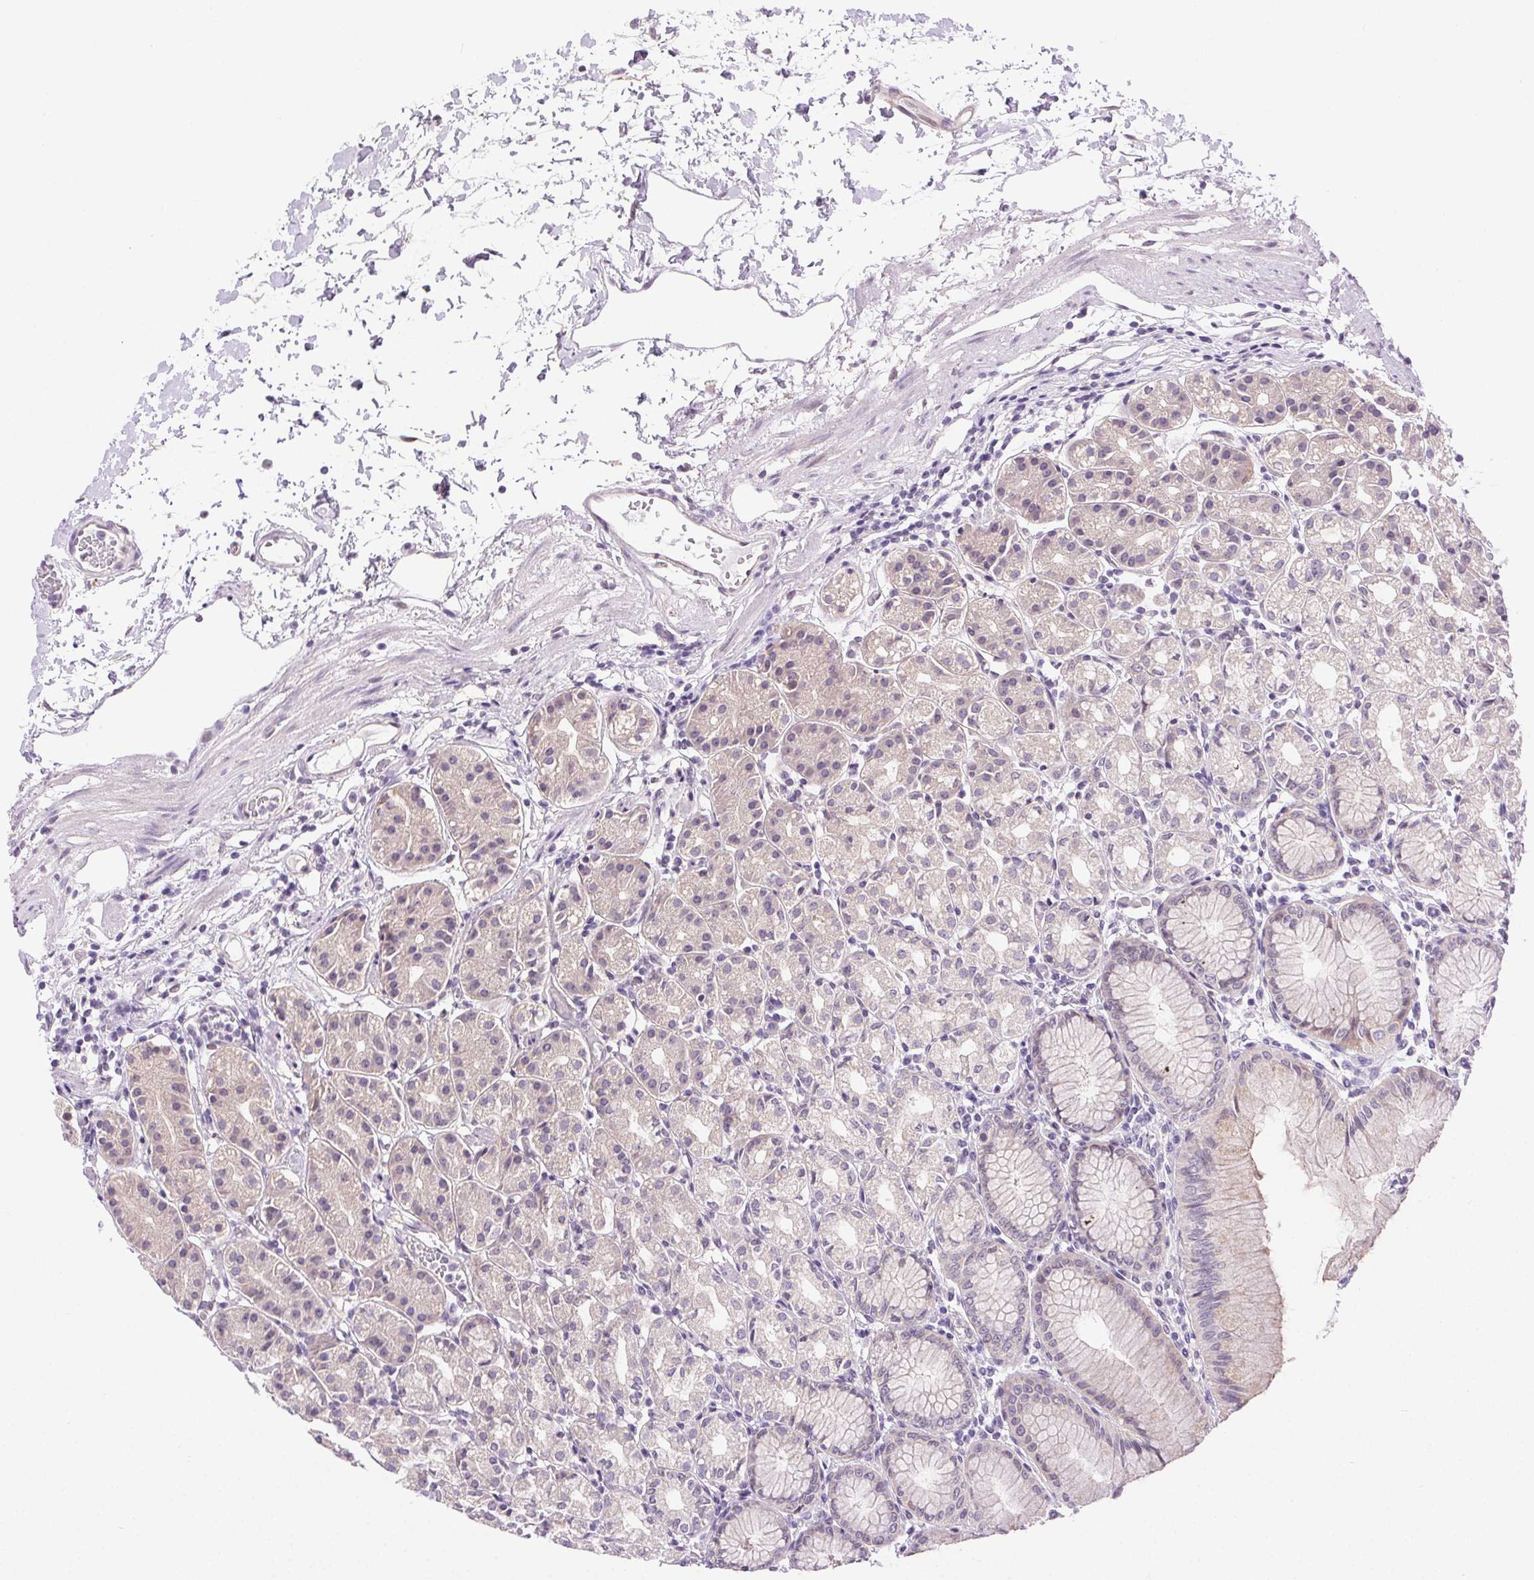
{"staining": {"intensity": "negative", "quantity": "none", "location": "none"}, "tissue": "stomach", "cell_type": "Glandular cells", "image_type": "normal", "snomed": [{"axis": "morphology", "description": "Normal tissue, NOS"}, {"axis": "topography", "description": "Stomach"}], "caption": "Stomach stained for a protein using immunohistochemistry (IHC) exhibits no expression glandular cells.", "gene": "SYT11", "patient": {"sex": "female", "age": 57}}